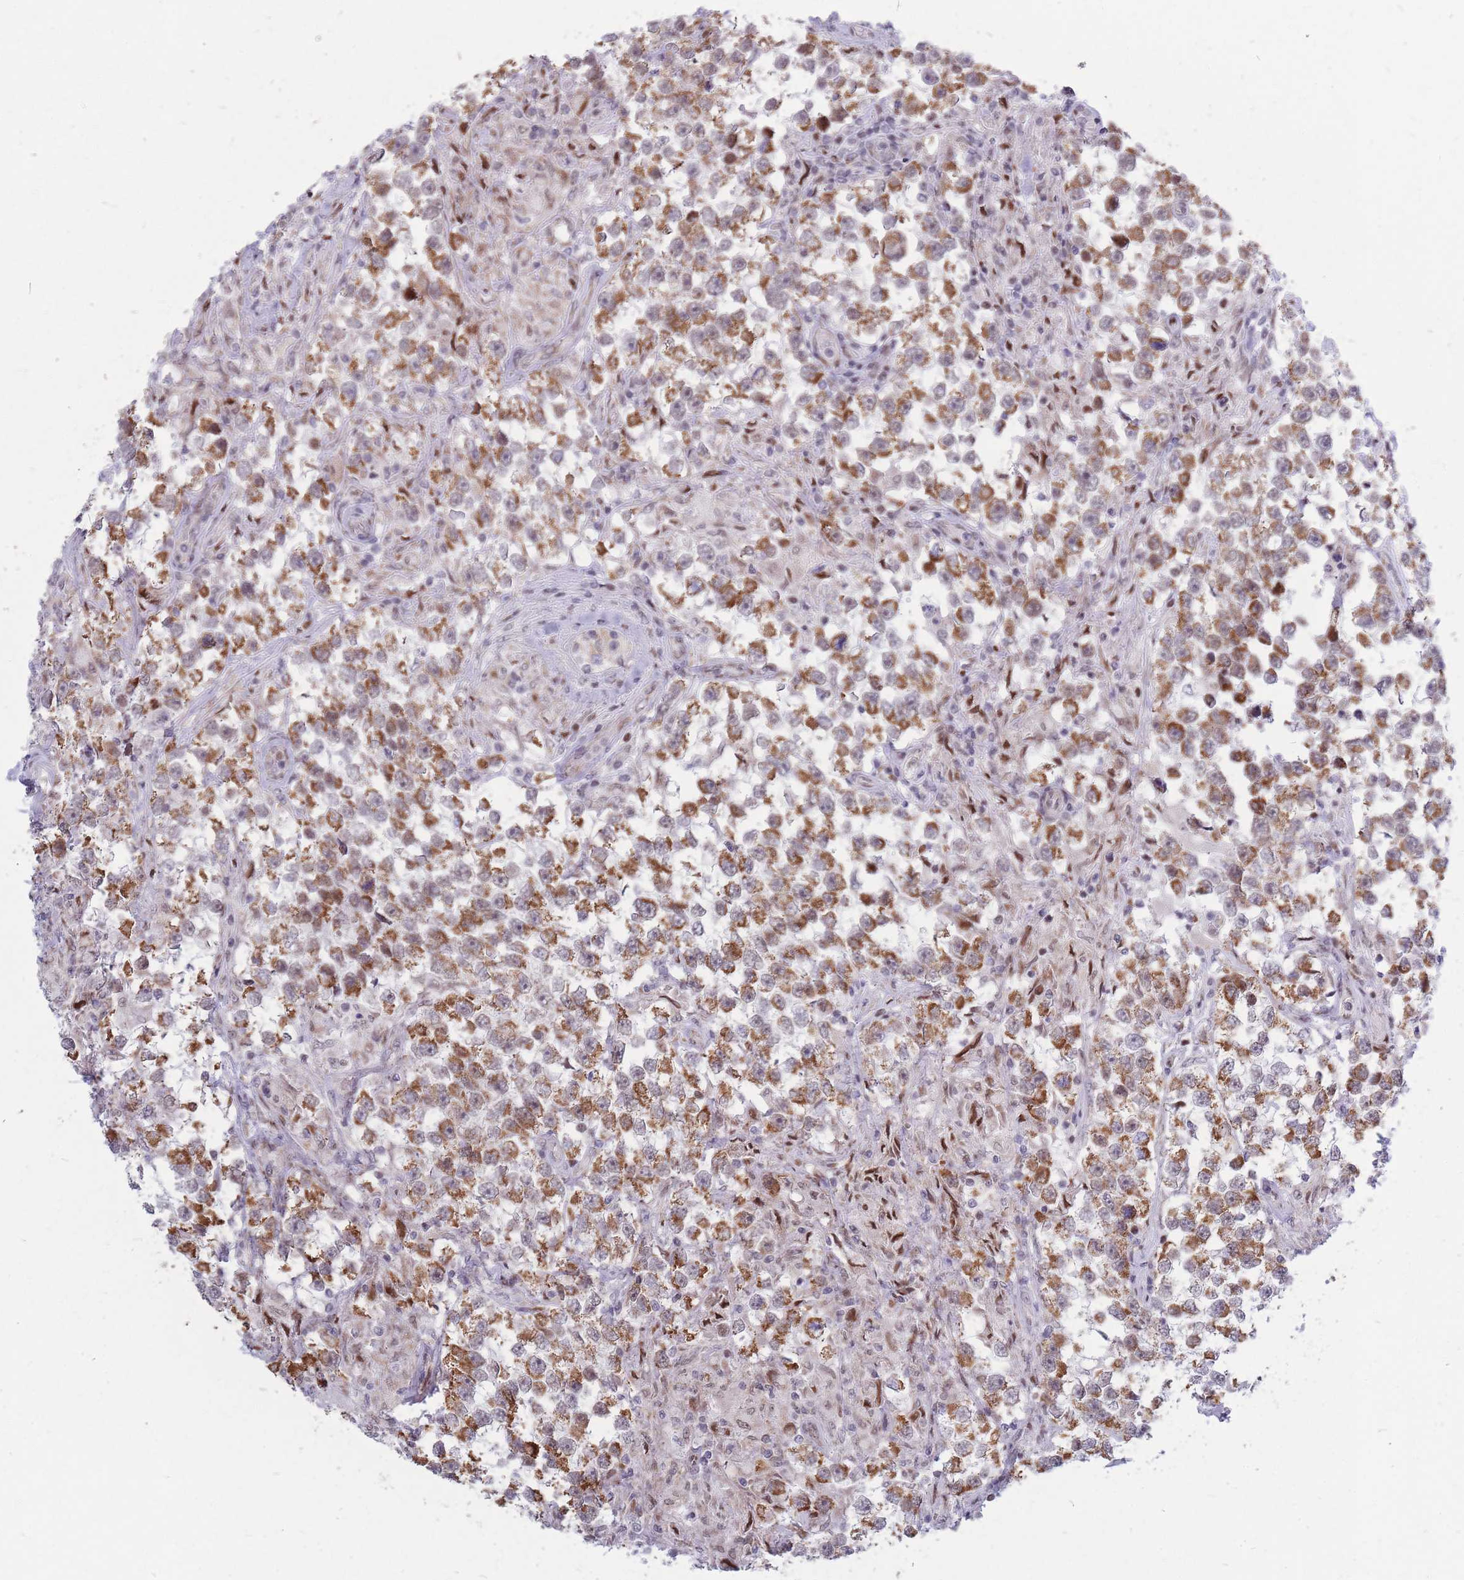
{"staining": {"intensity": "moderate", "quantity": ">75%", "location": "cytoplasmic/membranous"}, "tissue": "testis cancer", "cell_type": "Tumor cells", "image_type": "cancer", "snomed": [{"axis": "morphology", "description": "Seminoma, NOS"}, {"axis": "topography", "description": "Testis"}], "caption": "IHC photomicrograph of neoplastic tissue: seminoma (testis) stained using immunohistochemistry demonstrates medium levels of moderate protein expression localized specifically in the cytoplasmic/membranous of tumor cells, appearing as a cytoplasmic/membranous brown color.", "gene": "MOB4", "patient": {"sex": "male", "age": 46}}